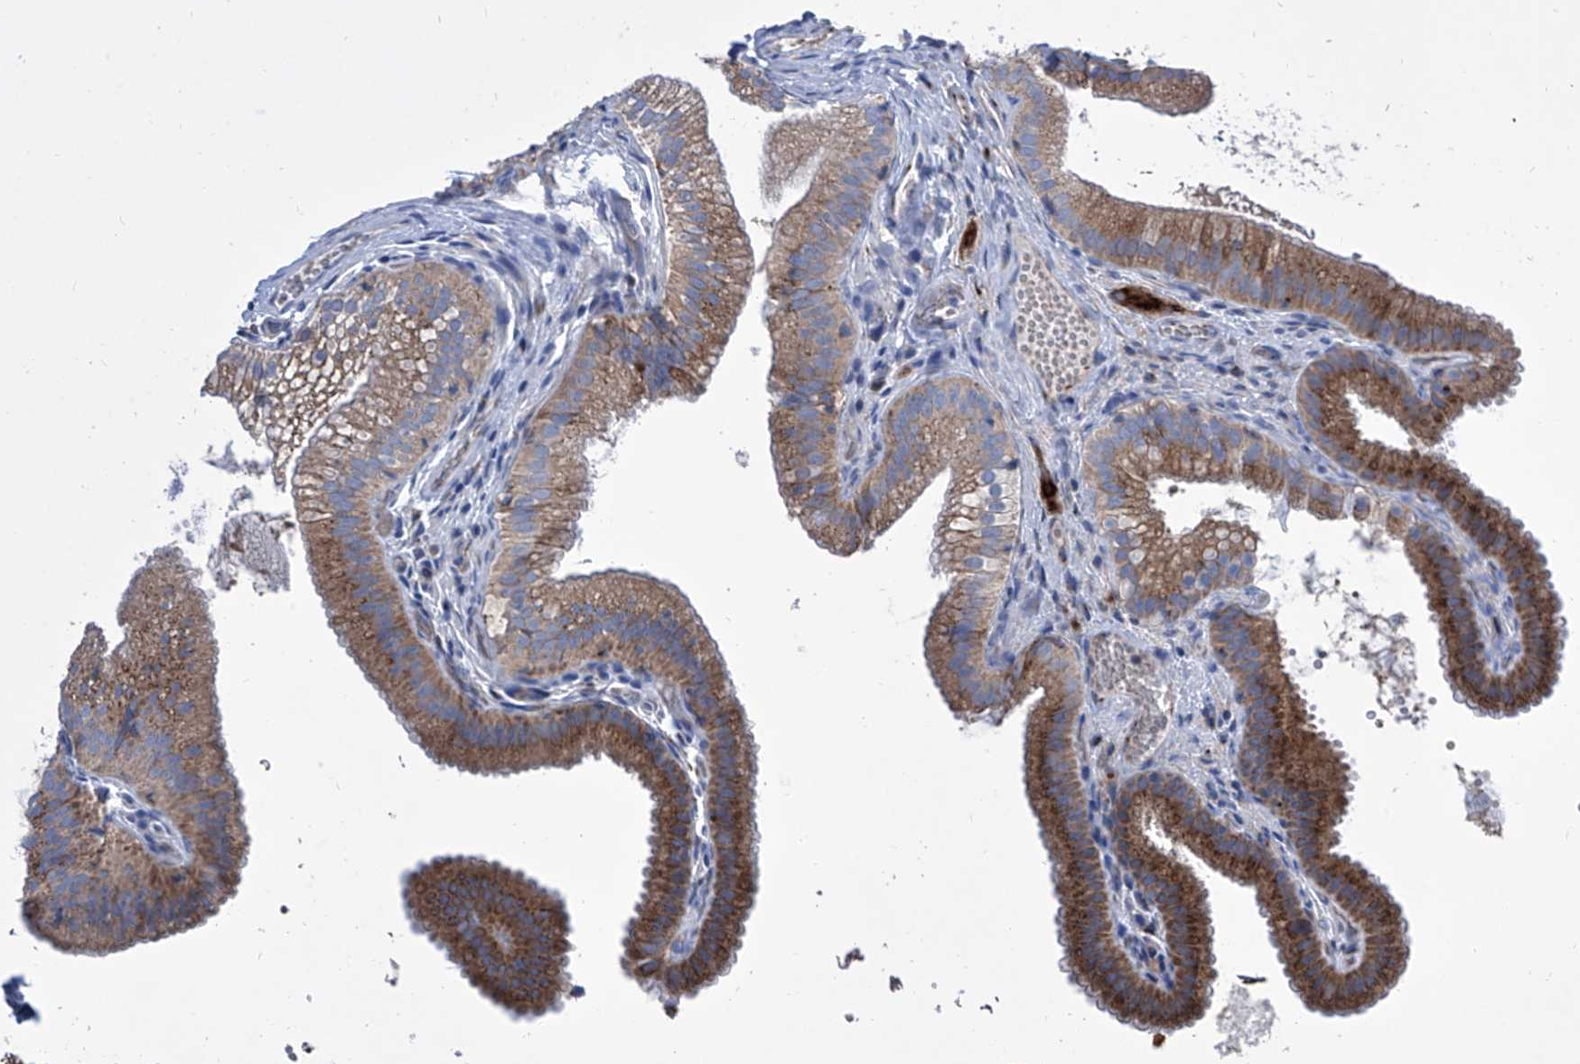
{"staining": {"intensity": "strong", "quantity": ">75%", "location": "cytoplasmic/membranous"}, "tissue": "gallbladder", "cell_type": "Glandular cells", "image_type": "normal", "snomed": [{"axis": "morphology", "description": "Normal tissue, NOS"}, {"axis": "topography", "description": "Gallbladder"}], "caption": "Gallbladder stained with a brown dye shows strong cytoplasmic/membranous positive expression in about >75% of glandular cells.", "gene": "TJAP1", "patient": {"sex": "female", "age": 30}}